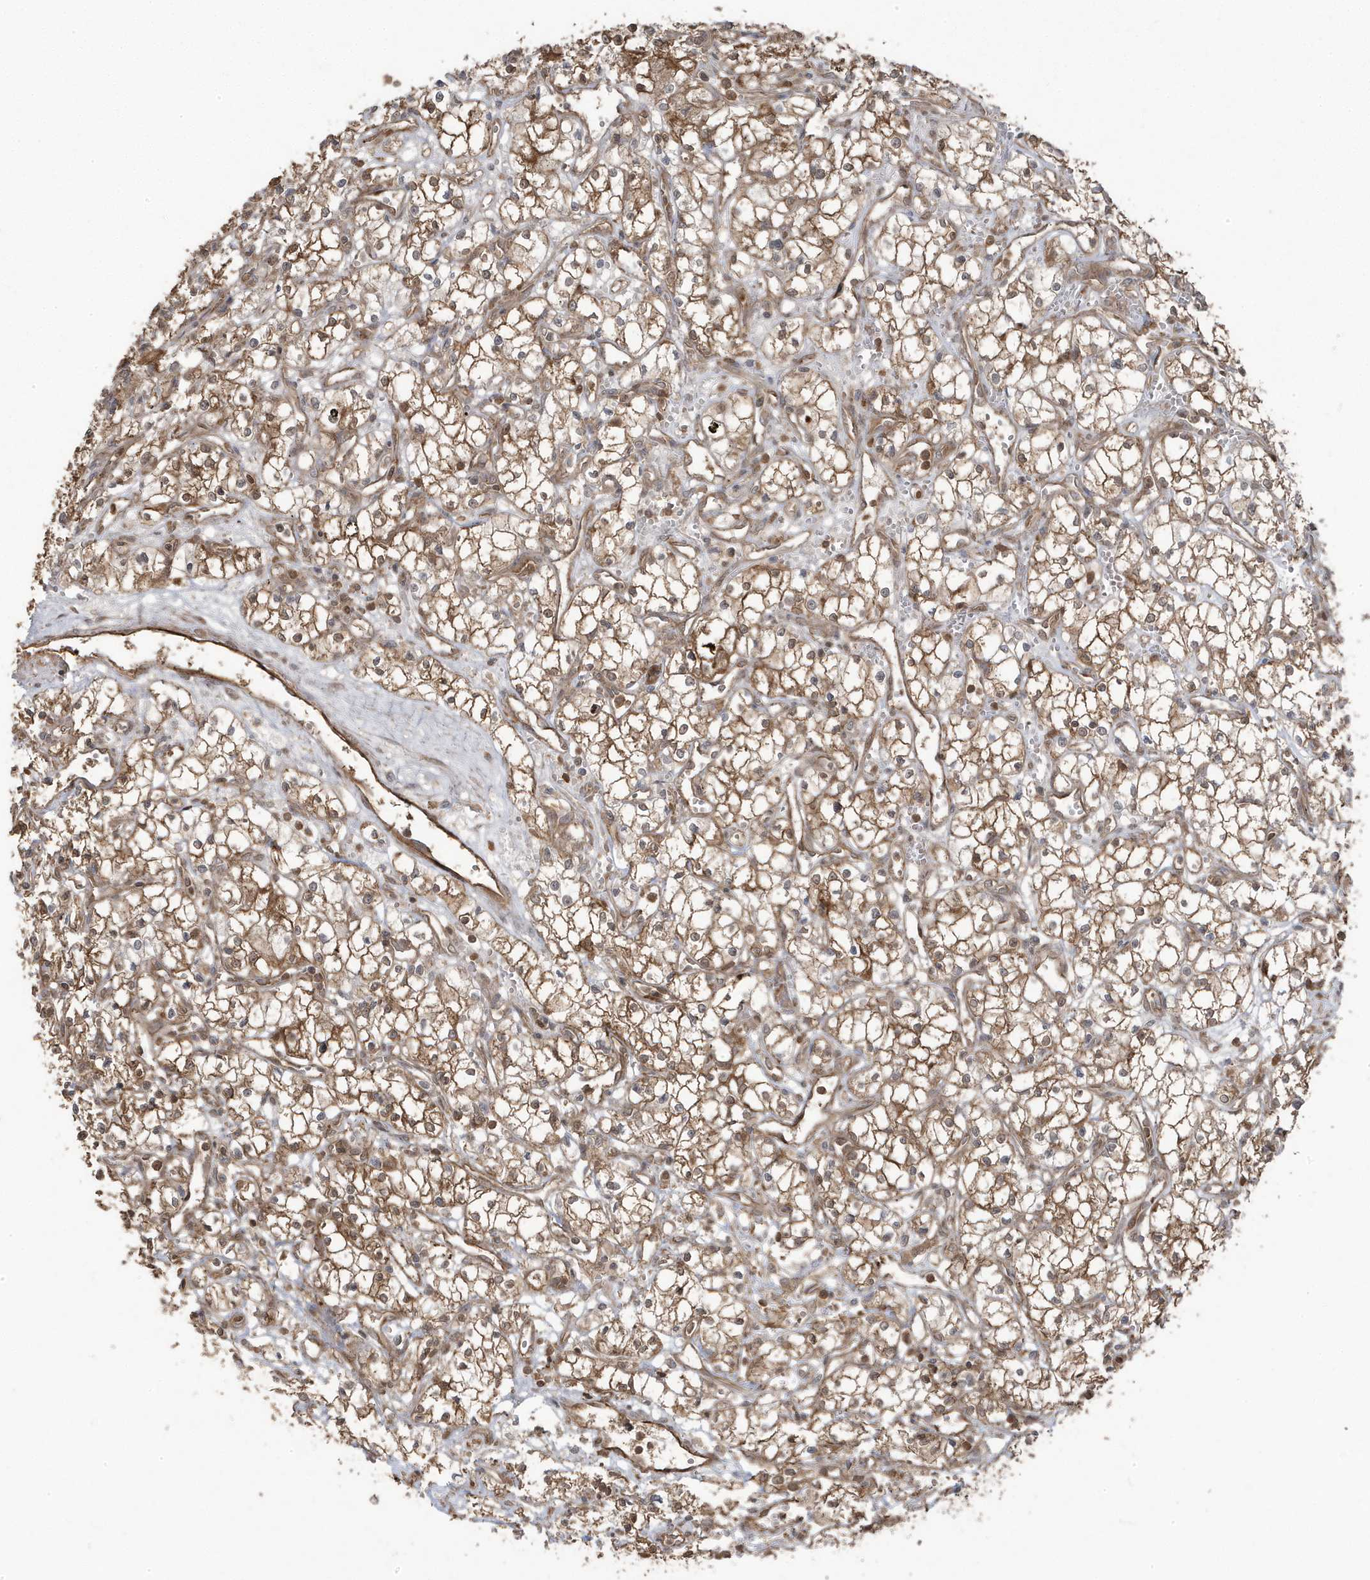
{"staining": {"intensity": "moderate", "quantity": ">75%", "location": "cytoplasmic/membranous"}, "tissue": "renal cancer", "cell_type": "Tumor cells", "image_type": "cancer", "snomed": [{"axis": "morphology", "description": "Adenocarcinoma, NOS"}, {"axis": "topography", "description": "Kidney"}], "caption": "Protein expression analysis of renal adenocarcinoma demonstrates moderate cytoplasmic/membranous positivity in about >75% of tumor cells. (brown staining indicates protein expression, while blue staining denotes nuclei).", "gene": "ASAP1", "patient": {"sex": "male", "age": 59}}